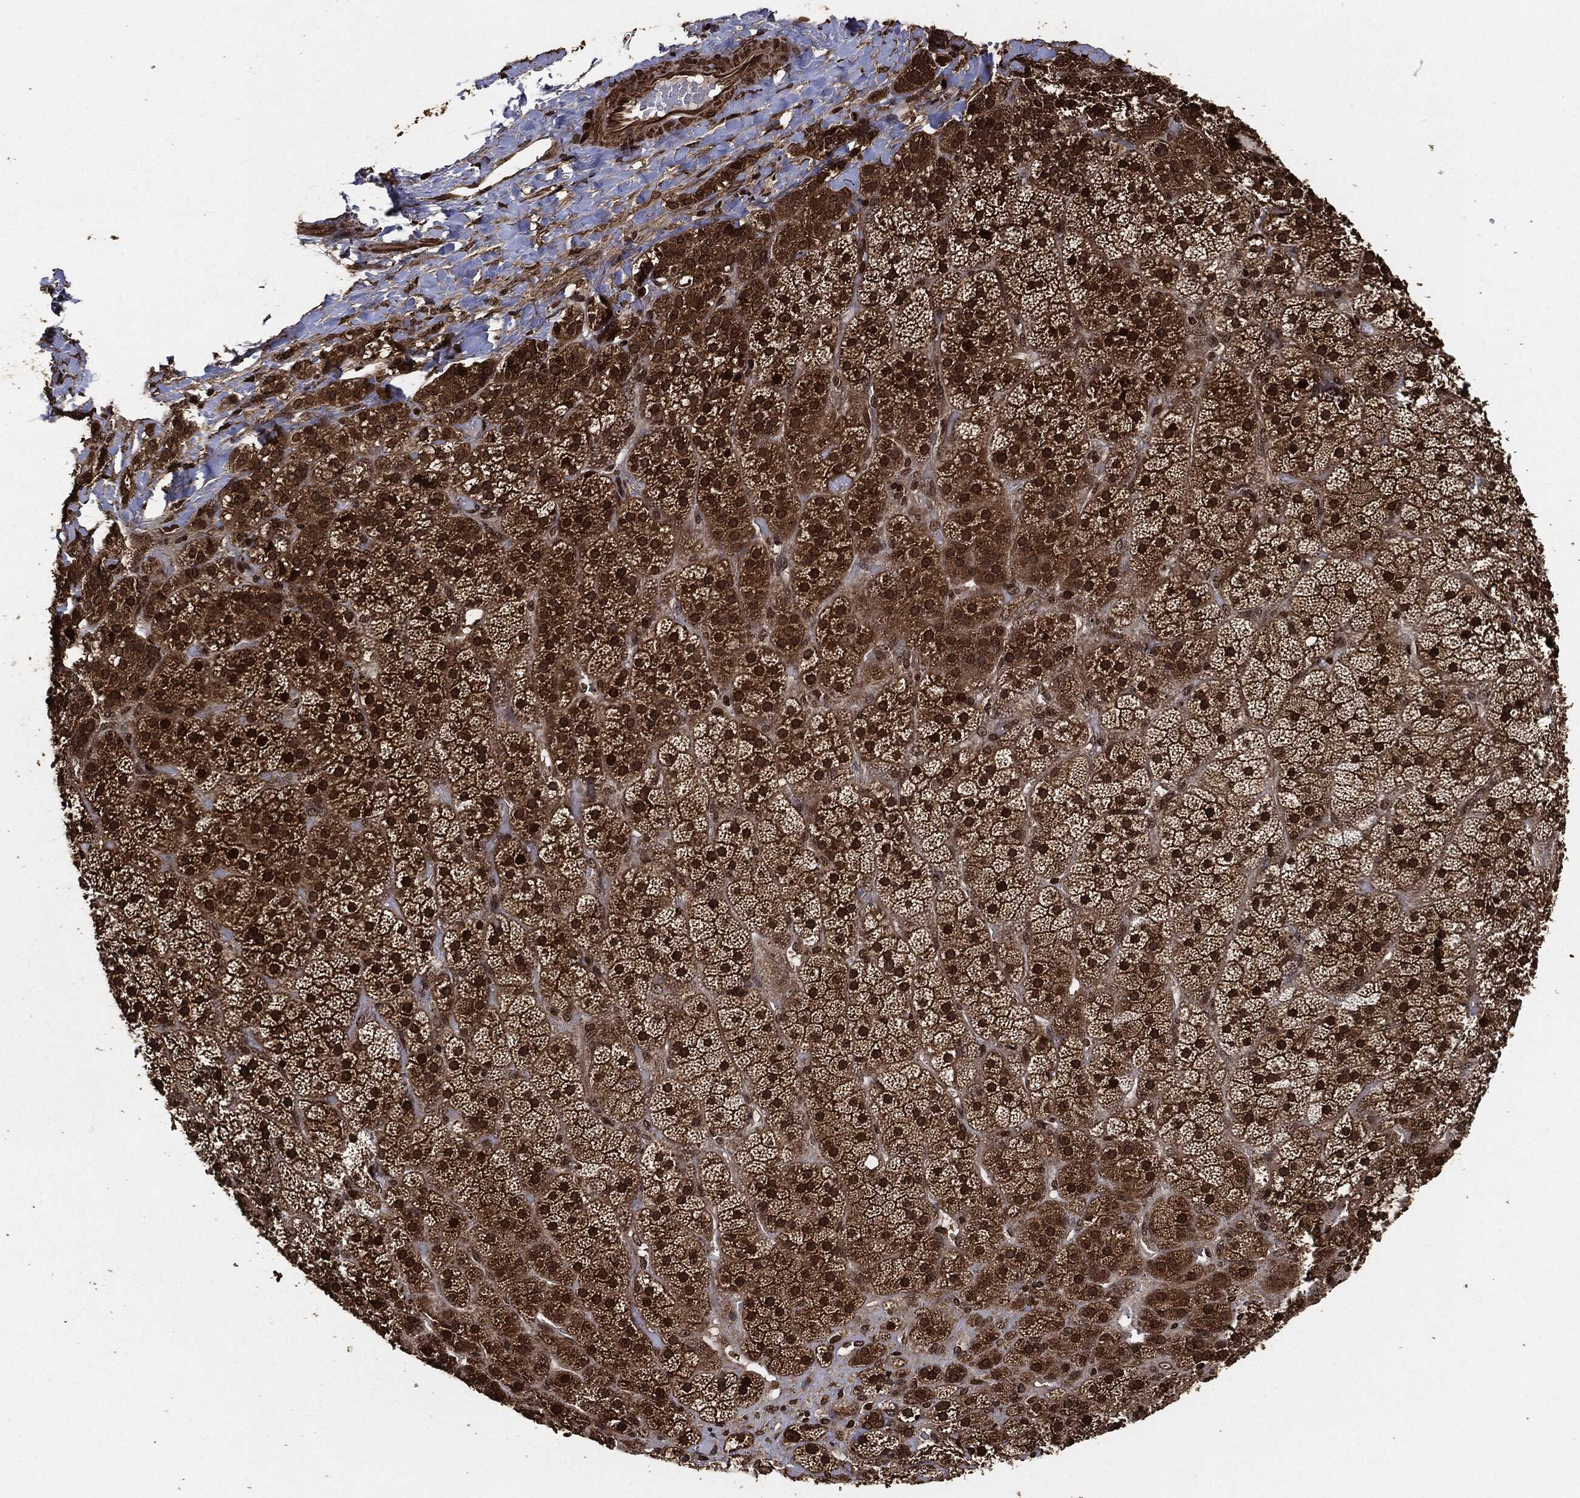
{"staining": {"intensity": "strong", "quantity": ">75%", "location": "cytoplasmic/membranous,nuclear"}, "tissue": "adrenal gland", "cell_type": "Glandular cells", "image_type": "normal", "snomed": [{"axis": "morphology", "description": "Normal tissue, NOS"}, {"axis": "topography", "description": "Adrenal gland"}], "caption": "Immunohistochemistry of benign human adrenal gland displays high levels of strong cytoplasmic/membranous,nuclear staining in about >75% of glandular cells. Nuclei are stained in blue.", "gene": "PDK1", "patient": {"sex": "male", "age": 57}}